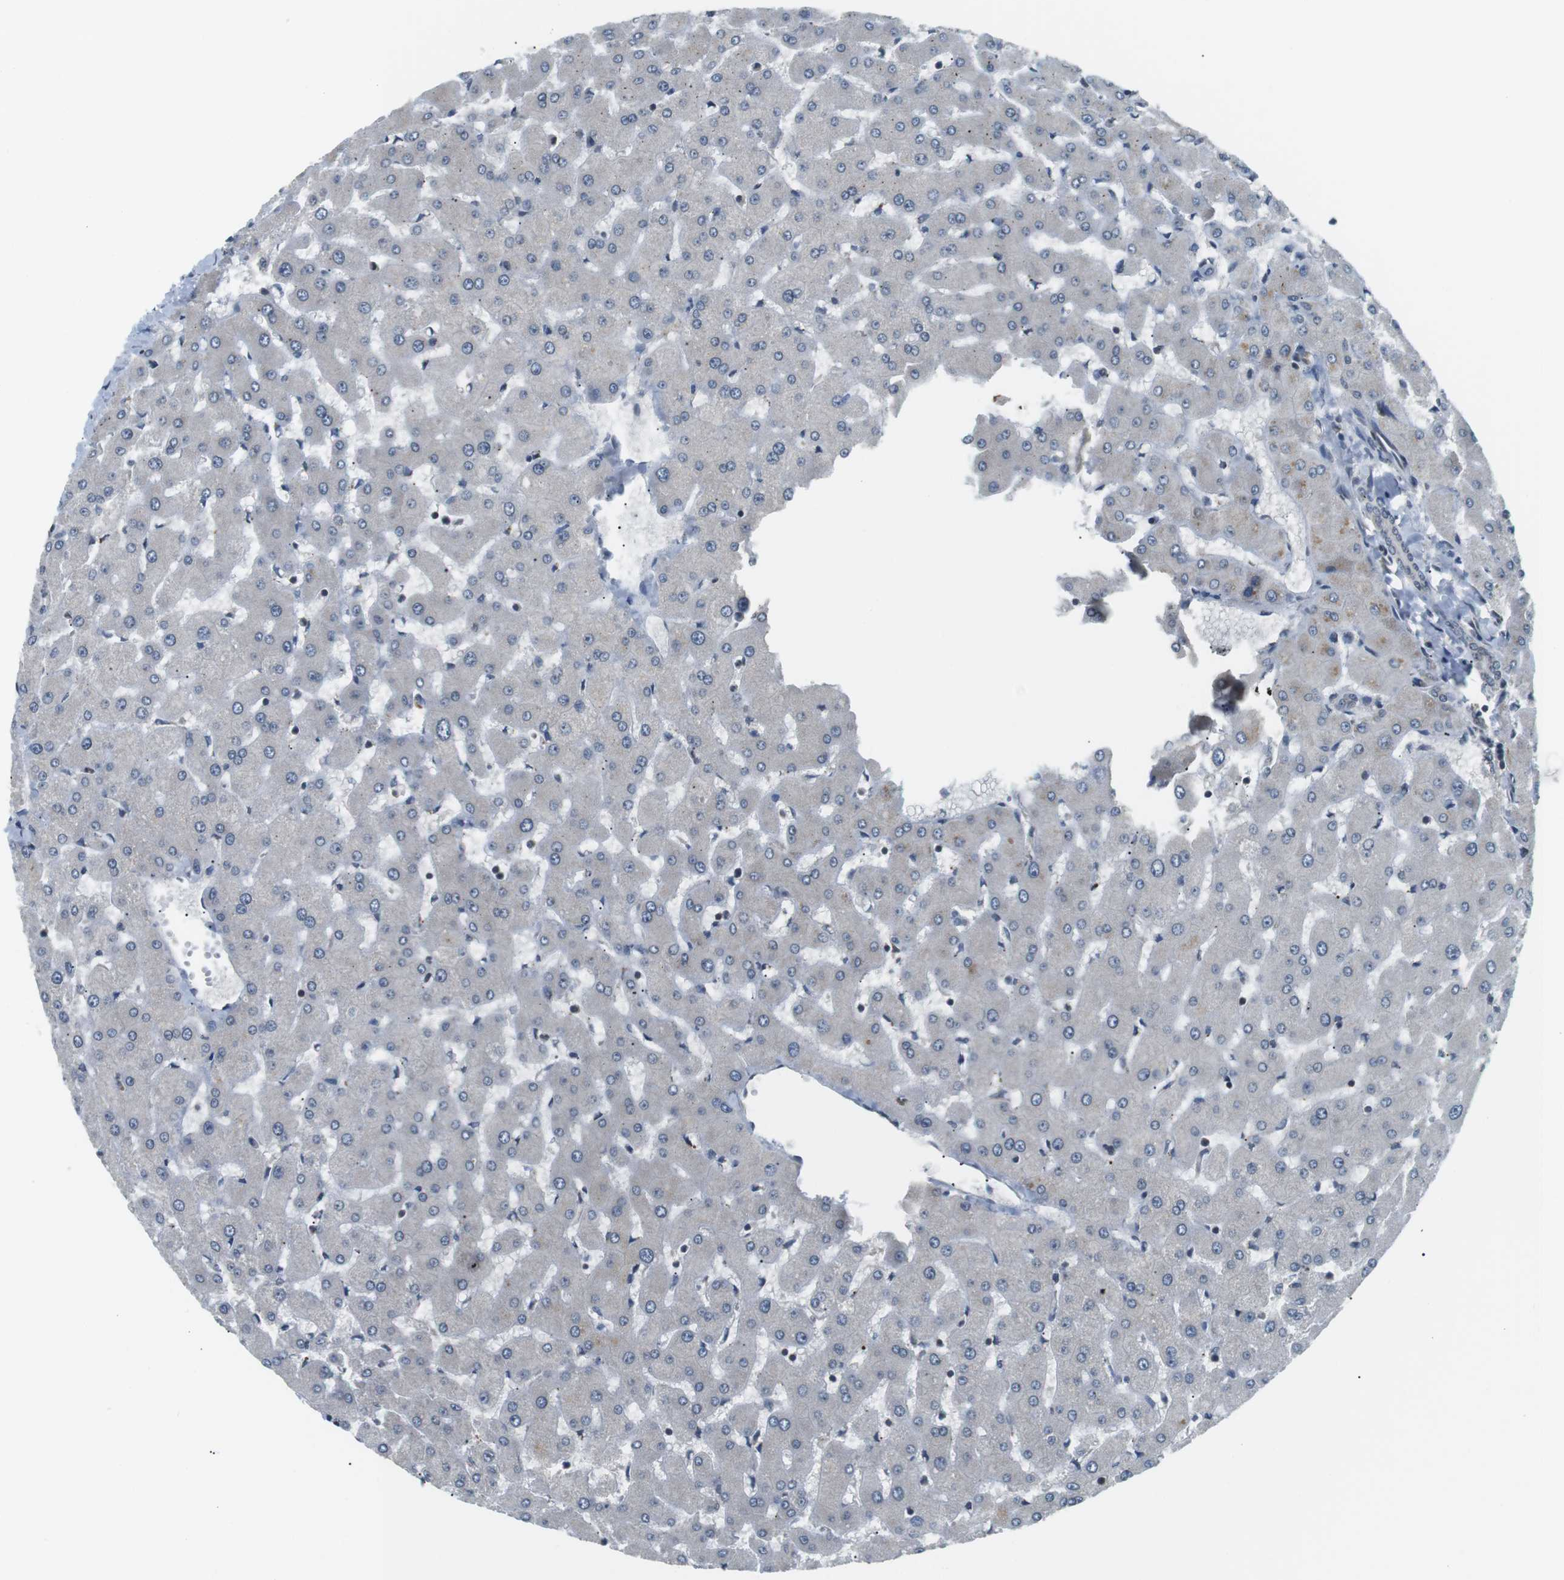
{"staining": {"intensity": "negative", "quantity": "none", "location": "none"}, "tissue": "liver", "cell_type": "Cholangiocytes", "image_type": "normal", "snomed": [{"axis": "morphology", "description": "Normal tissue, NOS"}, {"axis": "topography", "description": "Liver"}], "caption": "This is a micrograph of immunohistochemistry staining of normal liver, which shows no expression in cholangiocytes. (Brightfield microscopy of DAB (3,3'-diaminobenzidine) IHC at high magnification).", "gene": "TMX4", "patient": {"sex": "female", "age": 63}}